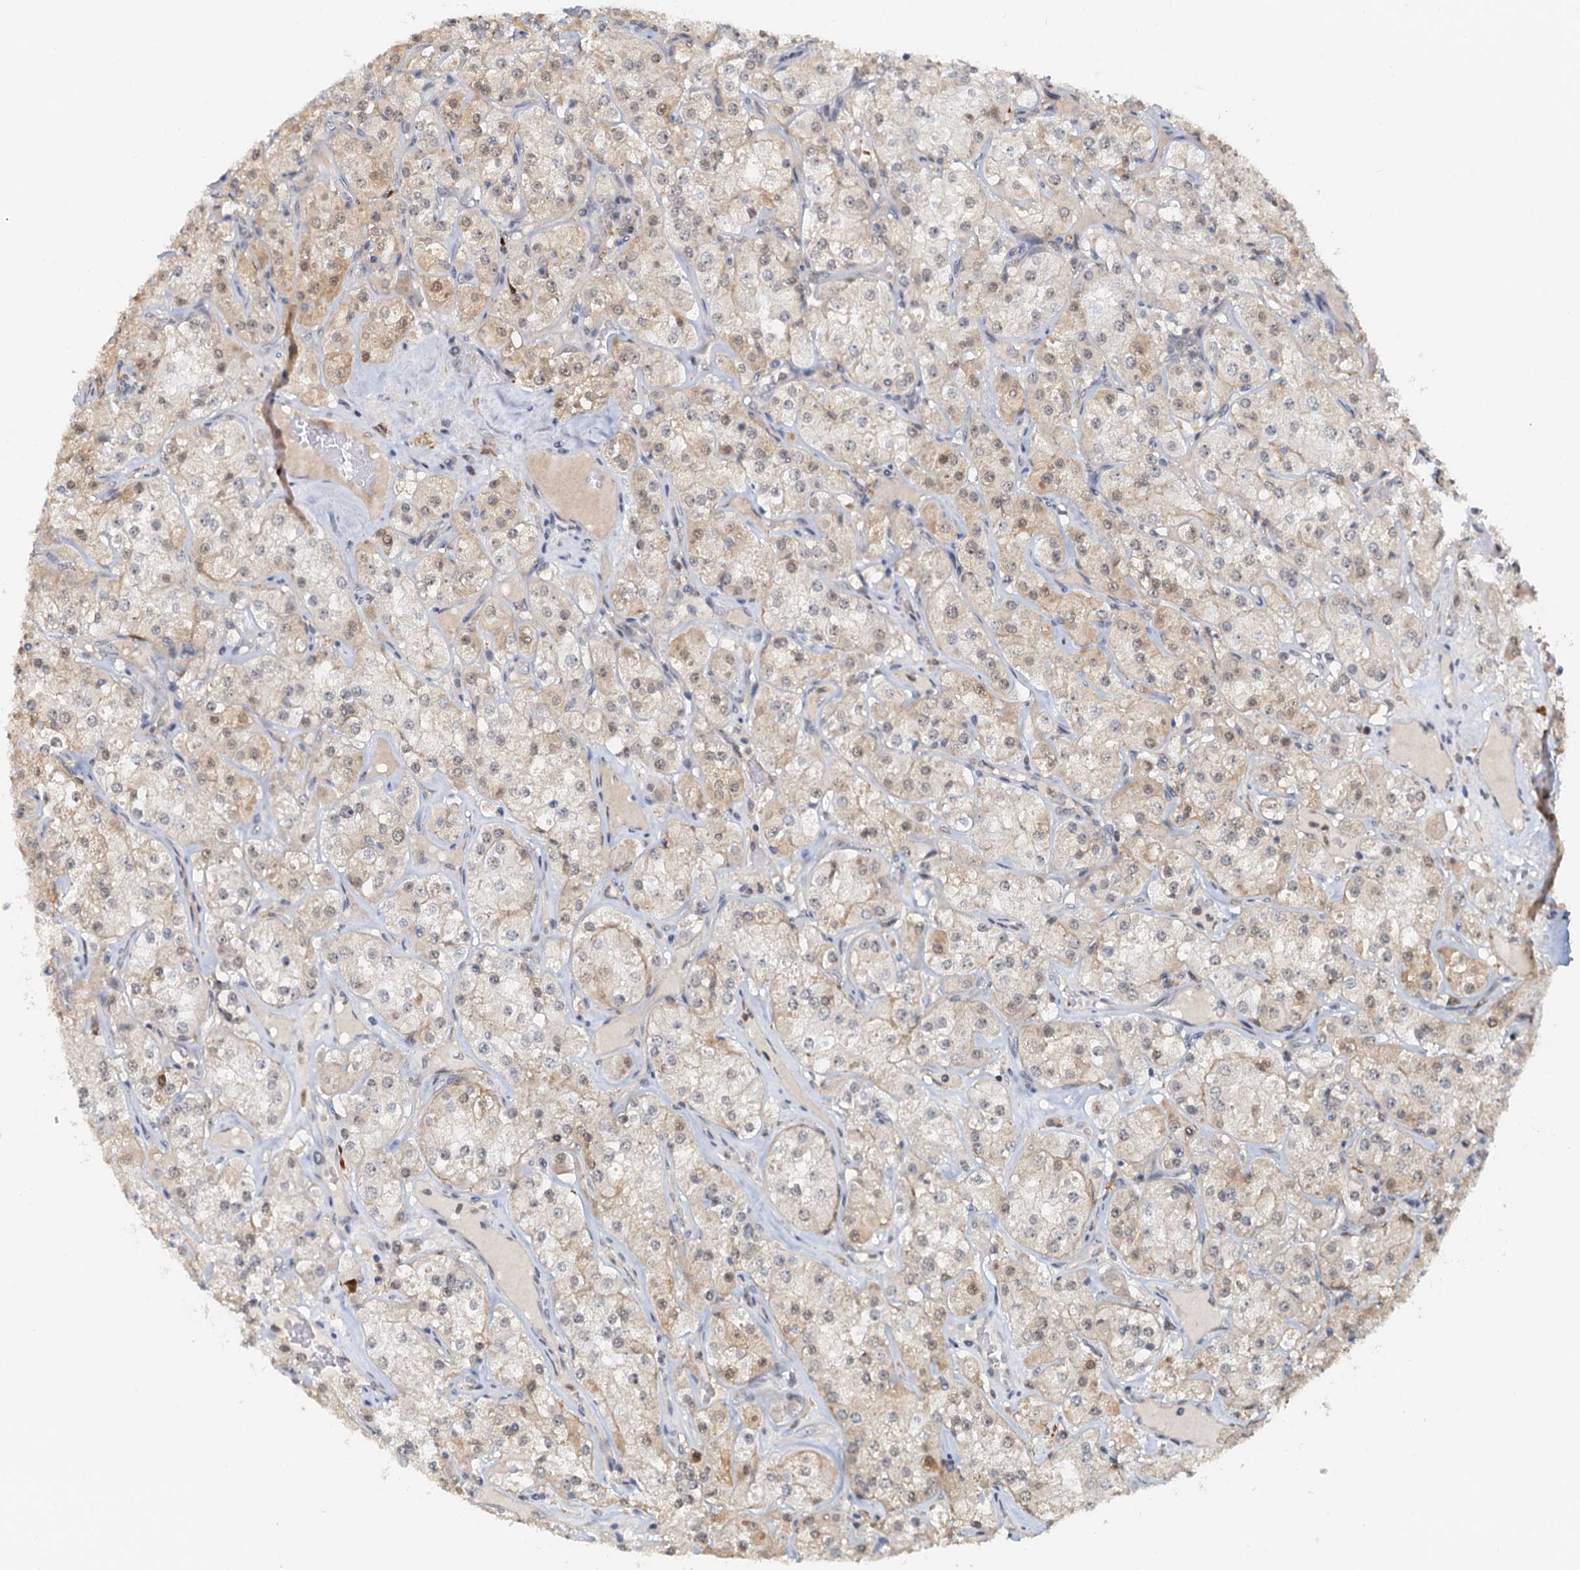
{"staining": {"intensity": "weak", "quantity": "25%-75%", "location": "cytoplasmic/membranous,nuclear"}, "tissue": "renal cancer", "cell_type": "Tumor cells", "image_type": "cancer", "snomed": [{"axis": "morphology", "description": "Adenocarcinoma, NOS"}, {"axis": "topography", "description": "Kidney"}], "caption": "The photomicrograph demonstrates a brown stain indicating the presence of a protein in the cytoplasmic/membranous and nuclear of tumor cells in adenocarcinoma (renal). (brown staining indicates protein expression, while blue staining denotes nuclei).", "gene": "SPINDOC", "patient": {"sex": "male", "age": 77}}